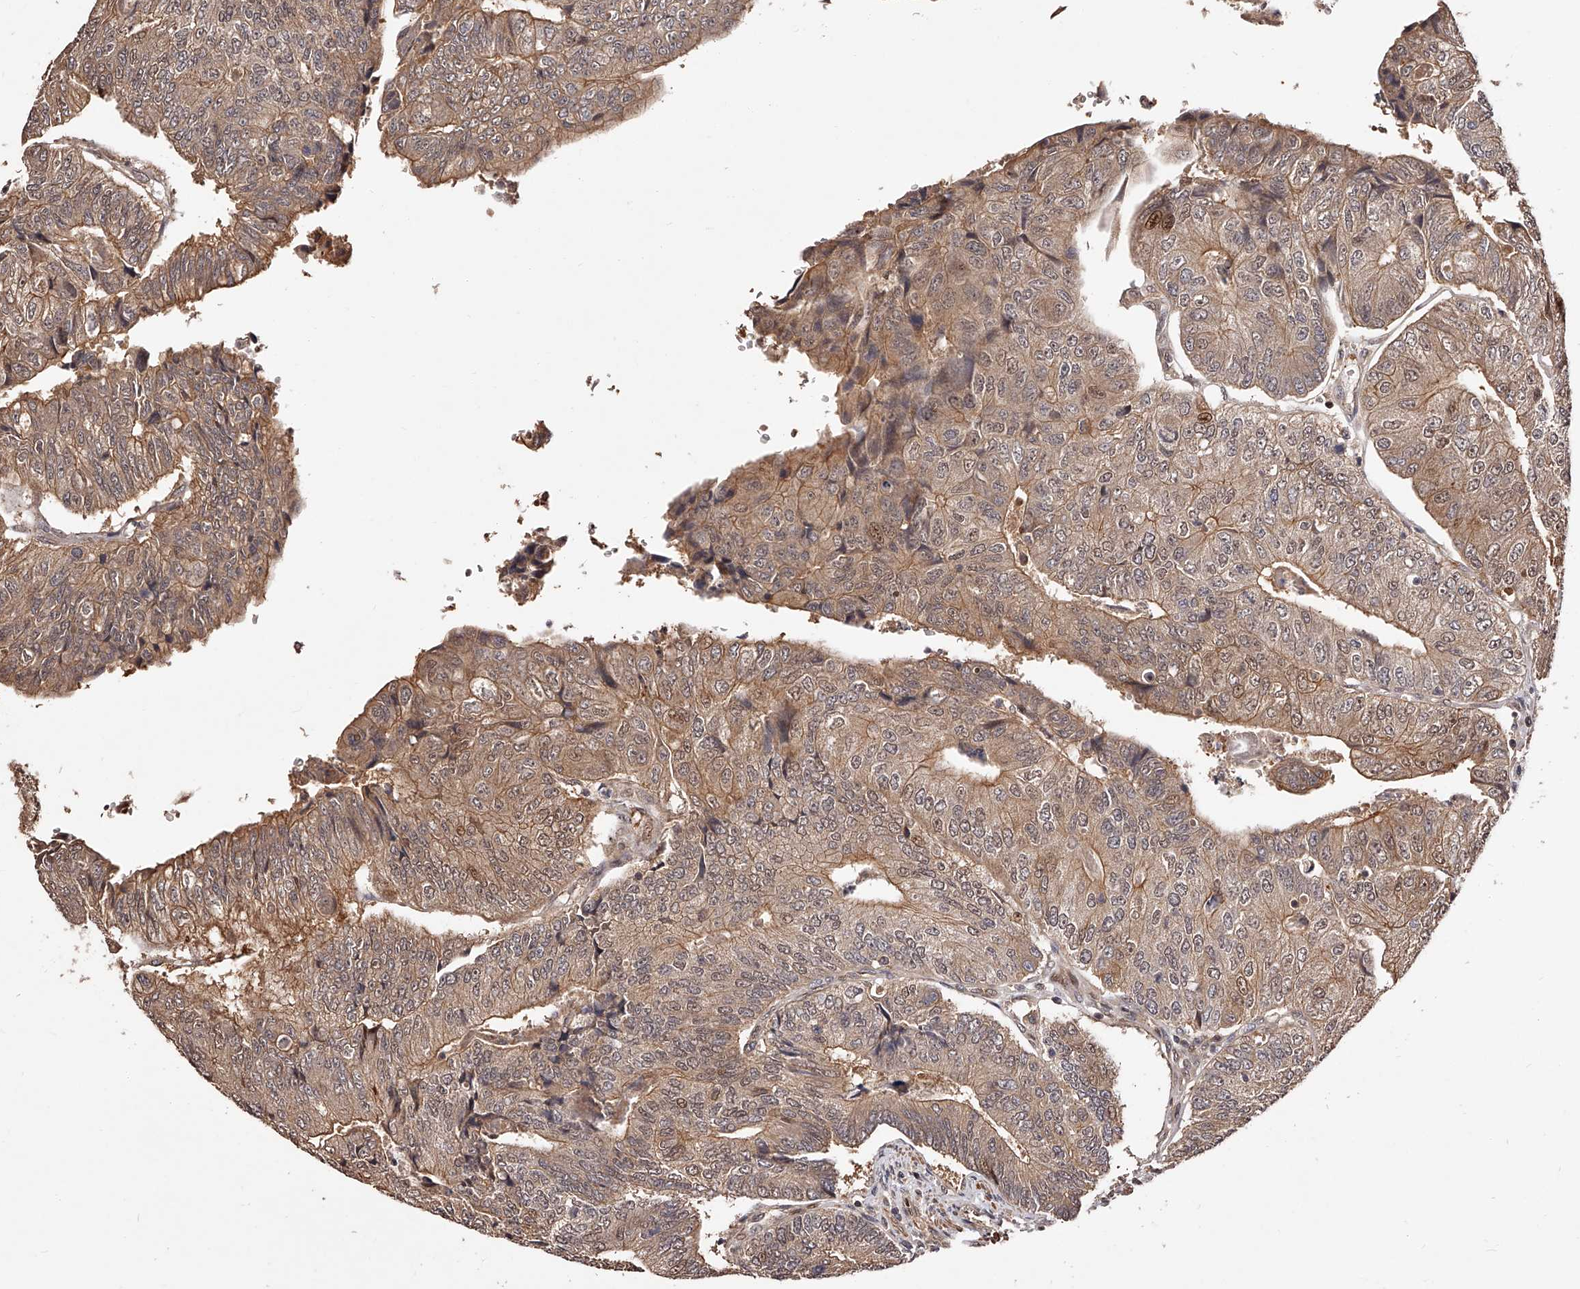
{"staining": {"intensity": "moderate", "quantity": "25%-75%", "location": "cytoplasmic/membranous,nuclear"}, "tissue": "colorectal cancer", "cell_type": "Tumor cells", "image_type": "cancer", "snomed": [{"axis": "morphology", "description": "Adenocarcinoma, NOS"}, {"axis": "topography", "description": "Colon"}], "caption": "Protein analysis of adenocarcinoma (colorectal) tissue demonstrates moderate cytoplasmic/membranous and nuclear staining in about 25%-75% of tumor cells. (Brightfield microscopy of DAB IHC at high magnification).", "gene": "CUL7", "patient": {"sex": "female", "age": 67}}